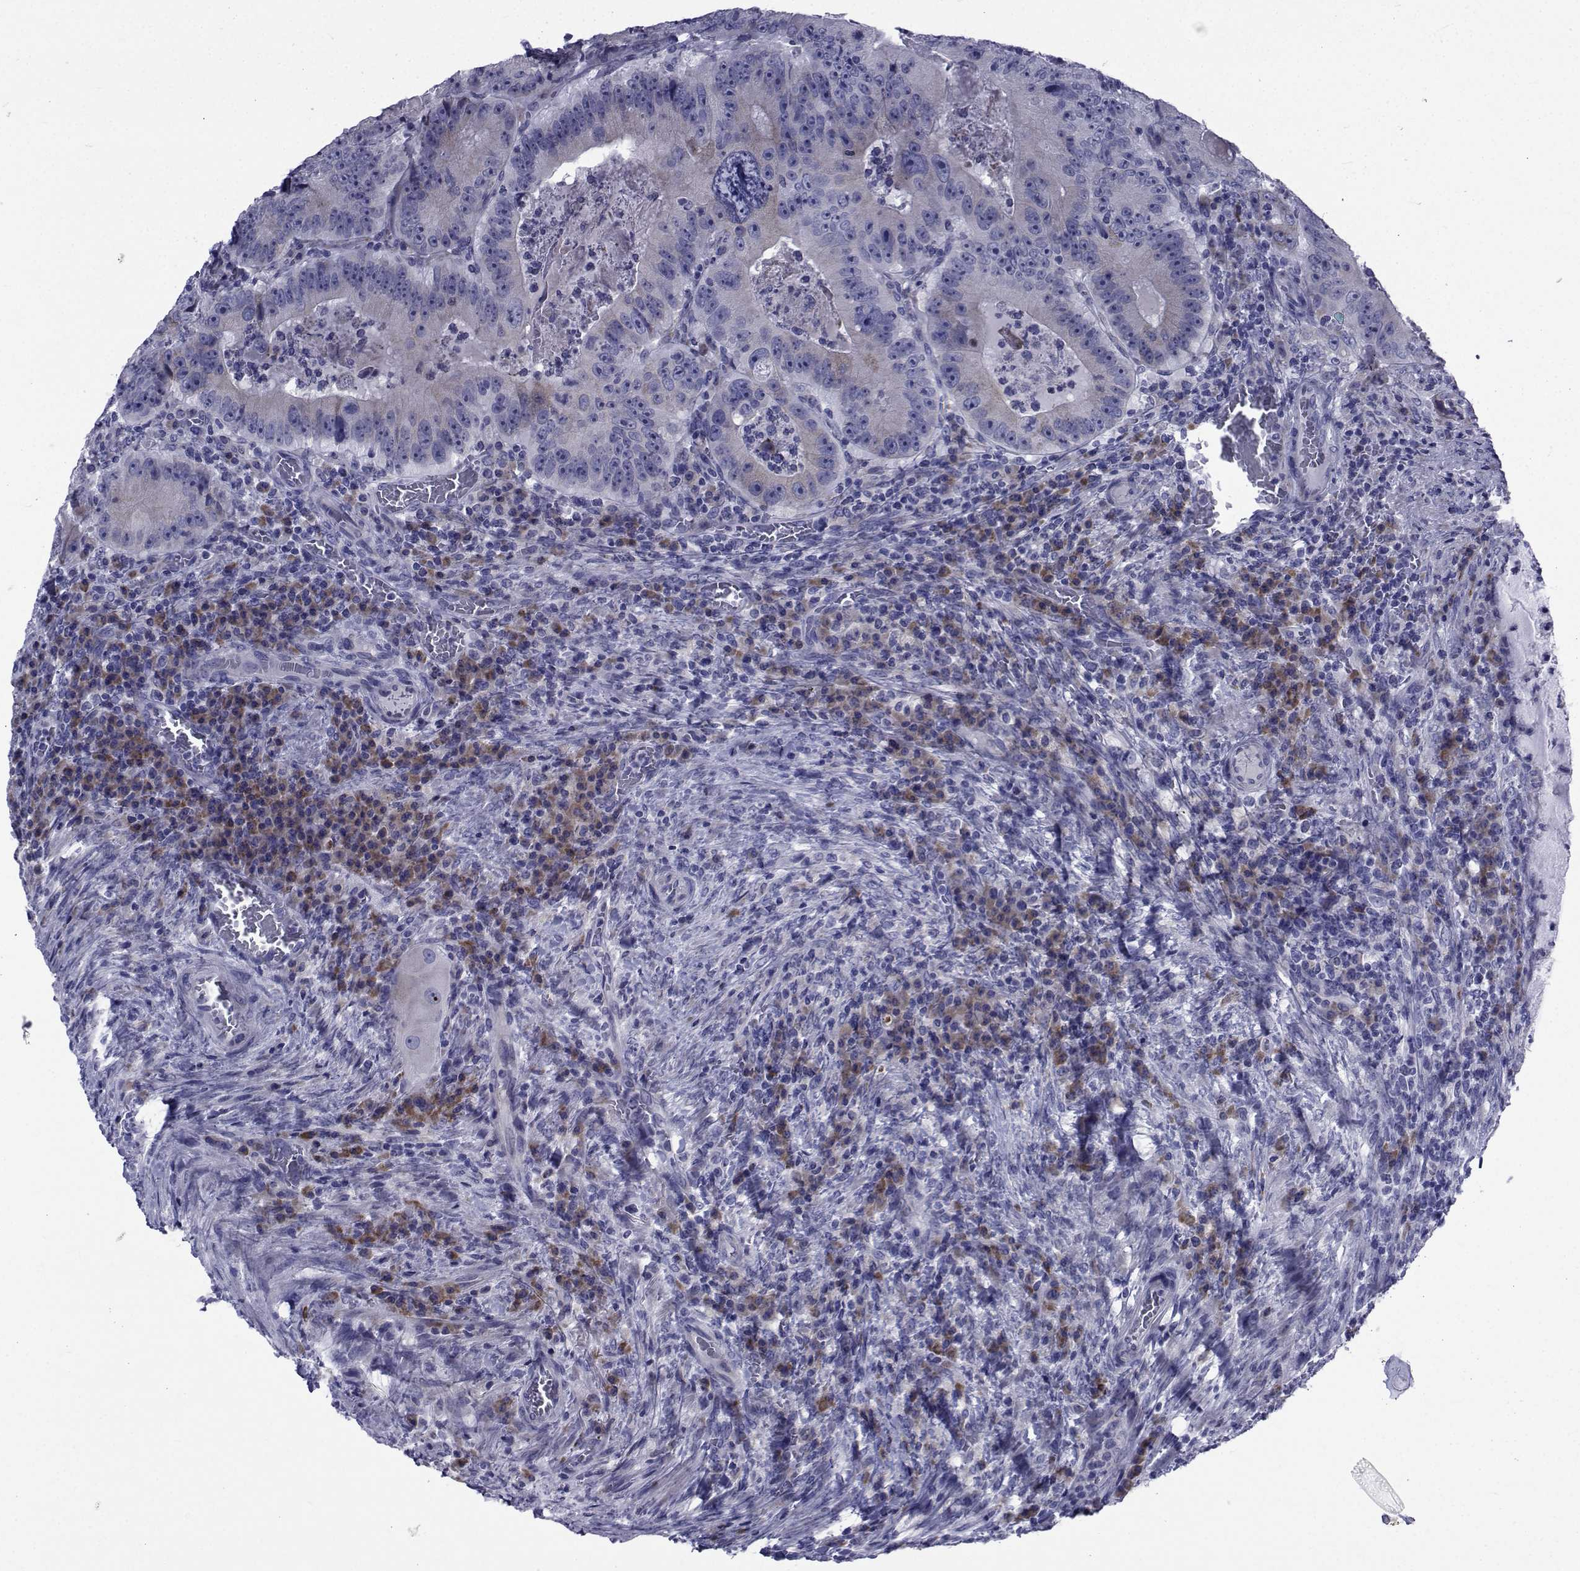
{"staining": {"intensity": "weak", "quantity": "25%-75%", "location": "cytoplasmic/membranous"}, "tissue": "colorectal cancer", "cell_type": "Tumor cells", "image_type": "cancer", "snomed": [{"axis": "morphology", "description": "Adenocarcinoma, NOS"}, {"axis": "topography", "description": "Colon"}], "caption": "Colorectal cancer (adenocarcinoma) was stained to show a protein in brown. There is low levels of weak cytoplasmic/membranous positivity in approximately 25%-75% of tumor cells.", "gene": "ROPN1", "patient": {"sex": "female", "age": 86}}